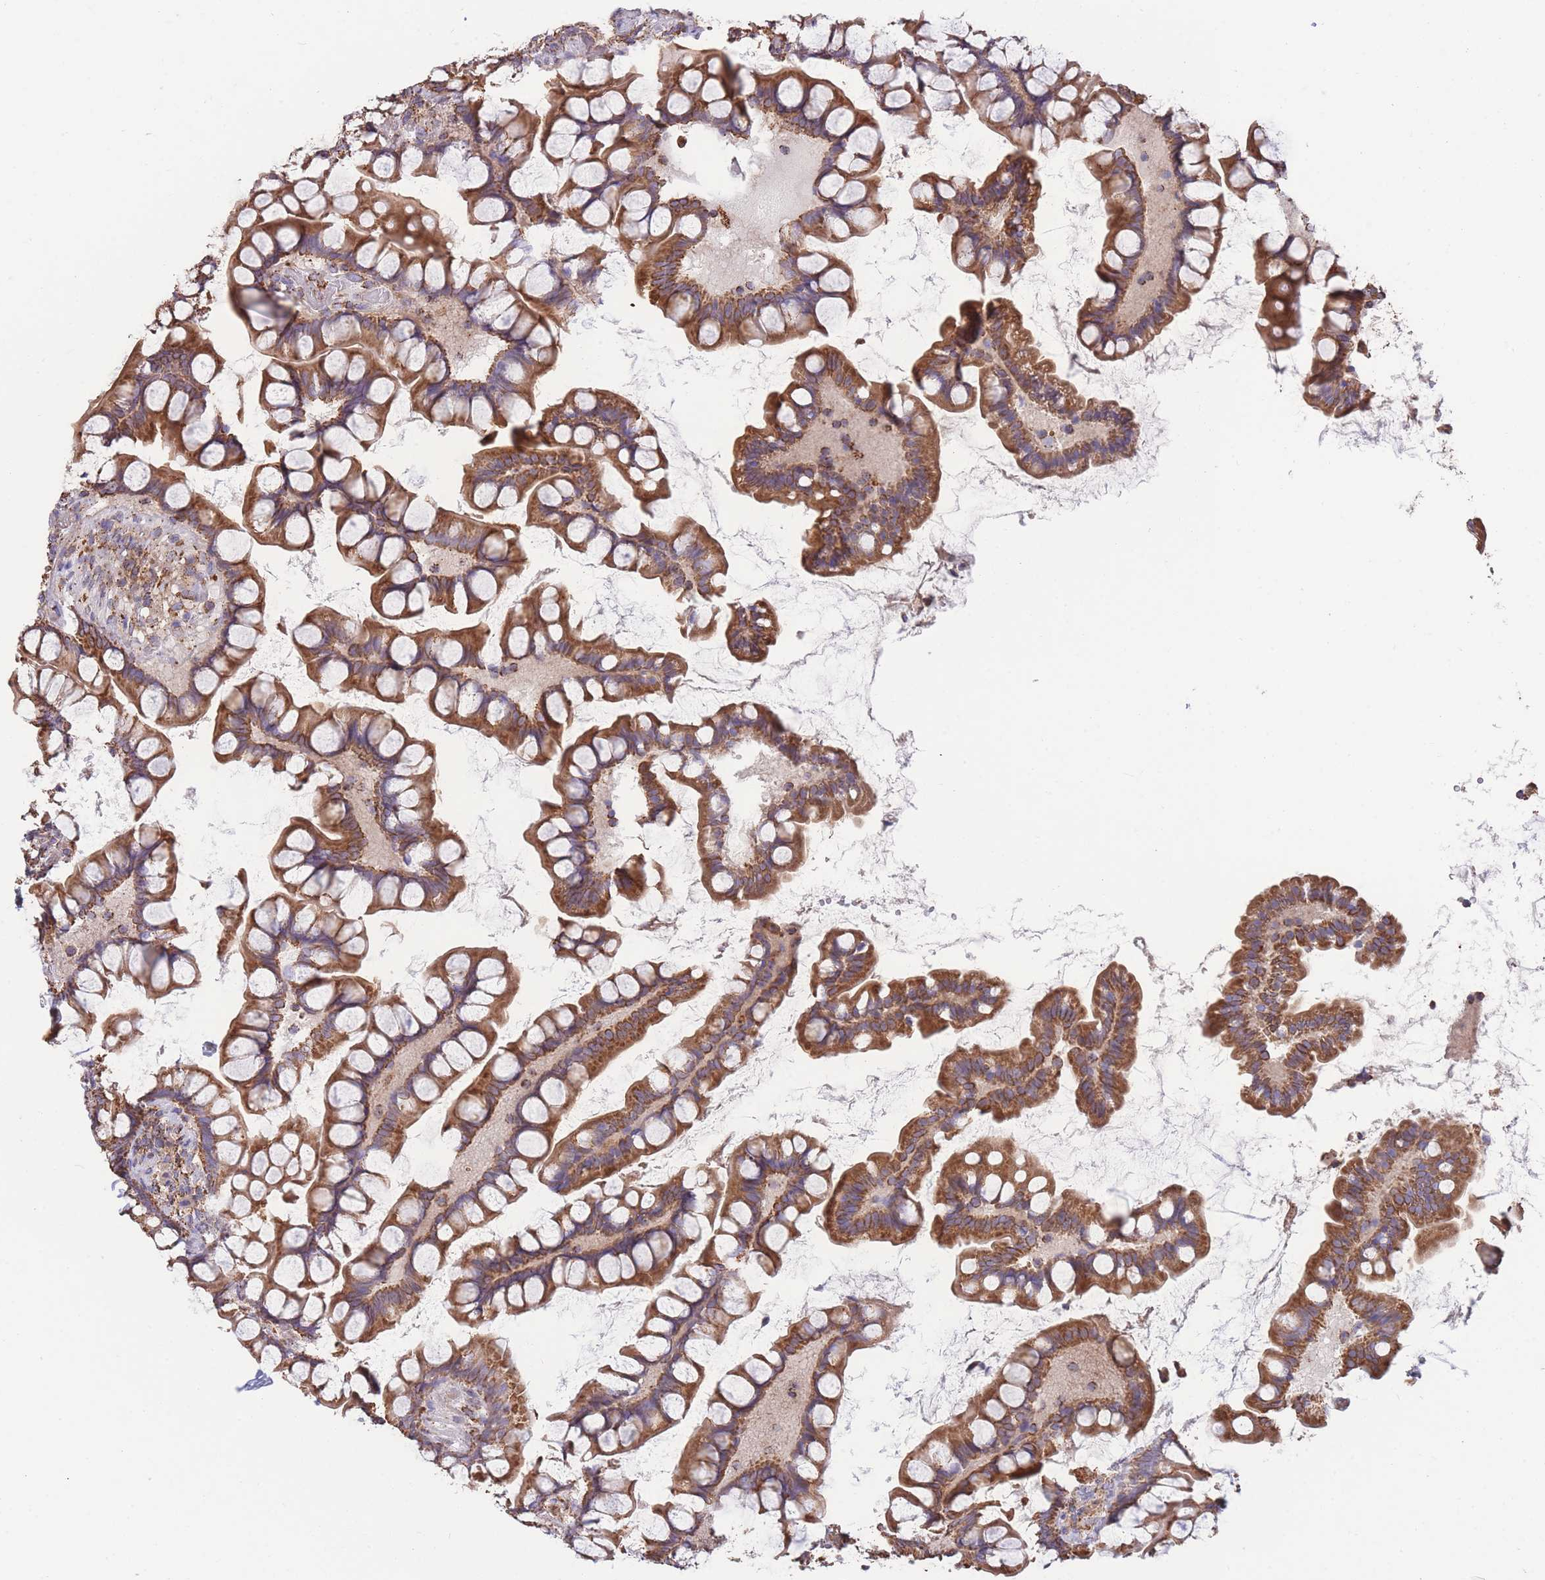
{"staining": {"intensity": "strong", "quantity": ">75%", "location": "cytoplasmic/membranous"}, "tissue": "small intestine", "cell_type": "Glandular cells", "image_type": "normal", "snomed": [{"axis": "morphology", "description": "Normal tissue, NOS"}, {"axis": "topography", "description": "Small intestine"}], "caption": "Immunohistochemical staining of normal human small intestine displays >75% levels of strong cytoplasmic/membranous protein expression in about >75% of glandular cells.", "gene": "FKBP8", "patient": {"sex": "male", "age": 70}}